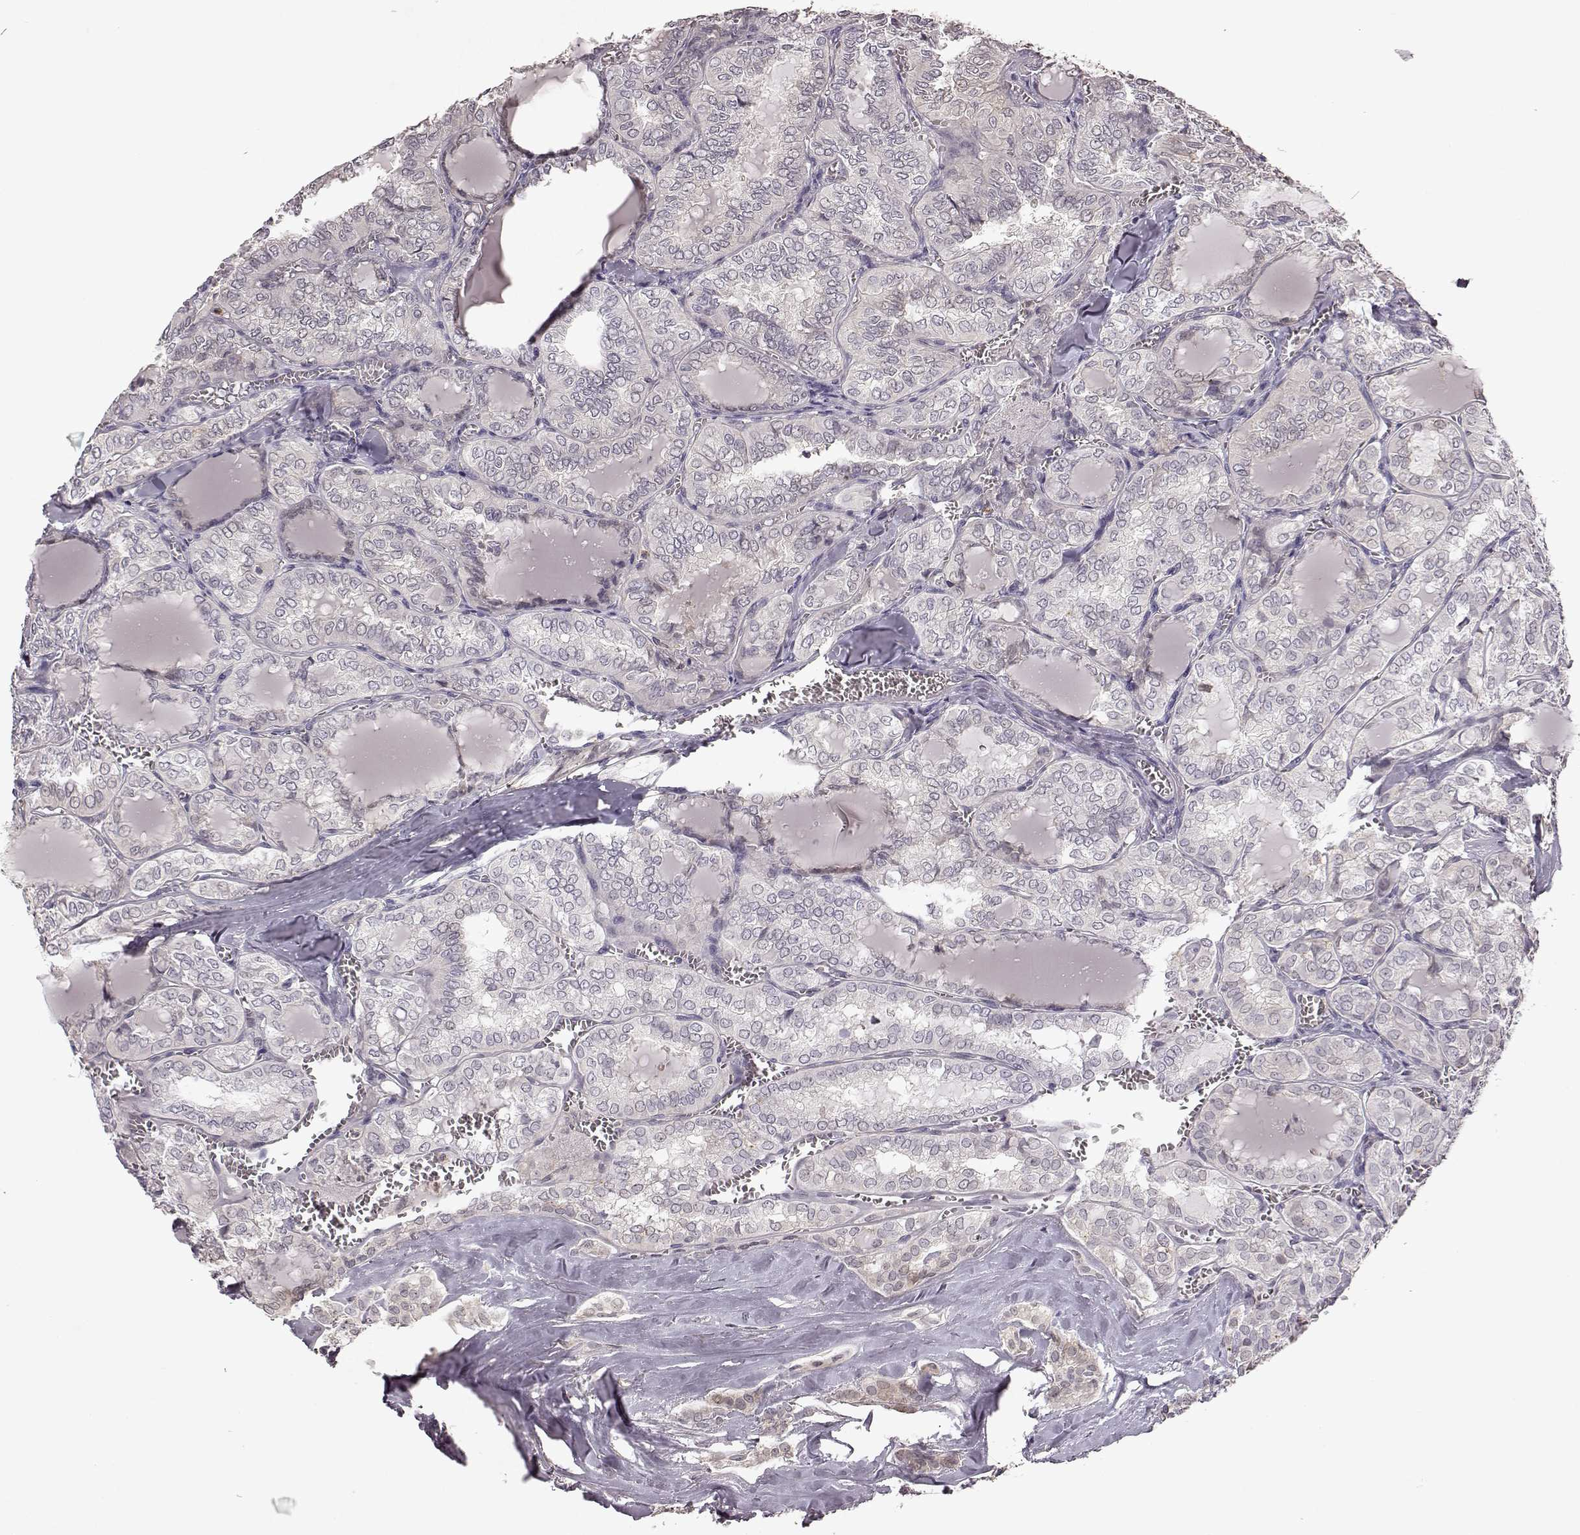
{"staining": {"intensity": "negative", "quantity": "none", "location": "none"}, "tissue": "thyroid cancer", "cell_type": "Tumor cells", "image_type": "cancer", "snomed": [{"axis": "morphology", "description": "Papillary adenocarcinoma, NOS"}, {"axis": "topography", "description": "Thyroid gland"}], "caption": "A high-resolution image shows immunohistochemistry (IHC) staining of thyroid cancer, which shows no significant positivity in tumor cells.", "gene": "CRB1", "patient": {"sex": "female", "age": 41}}